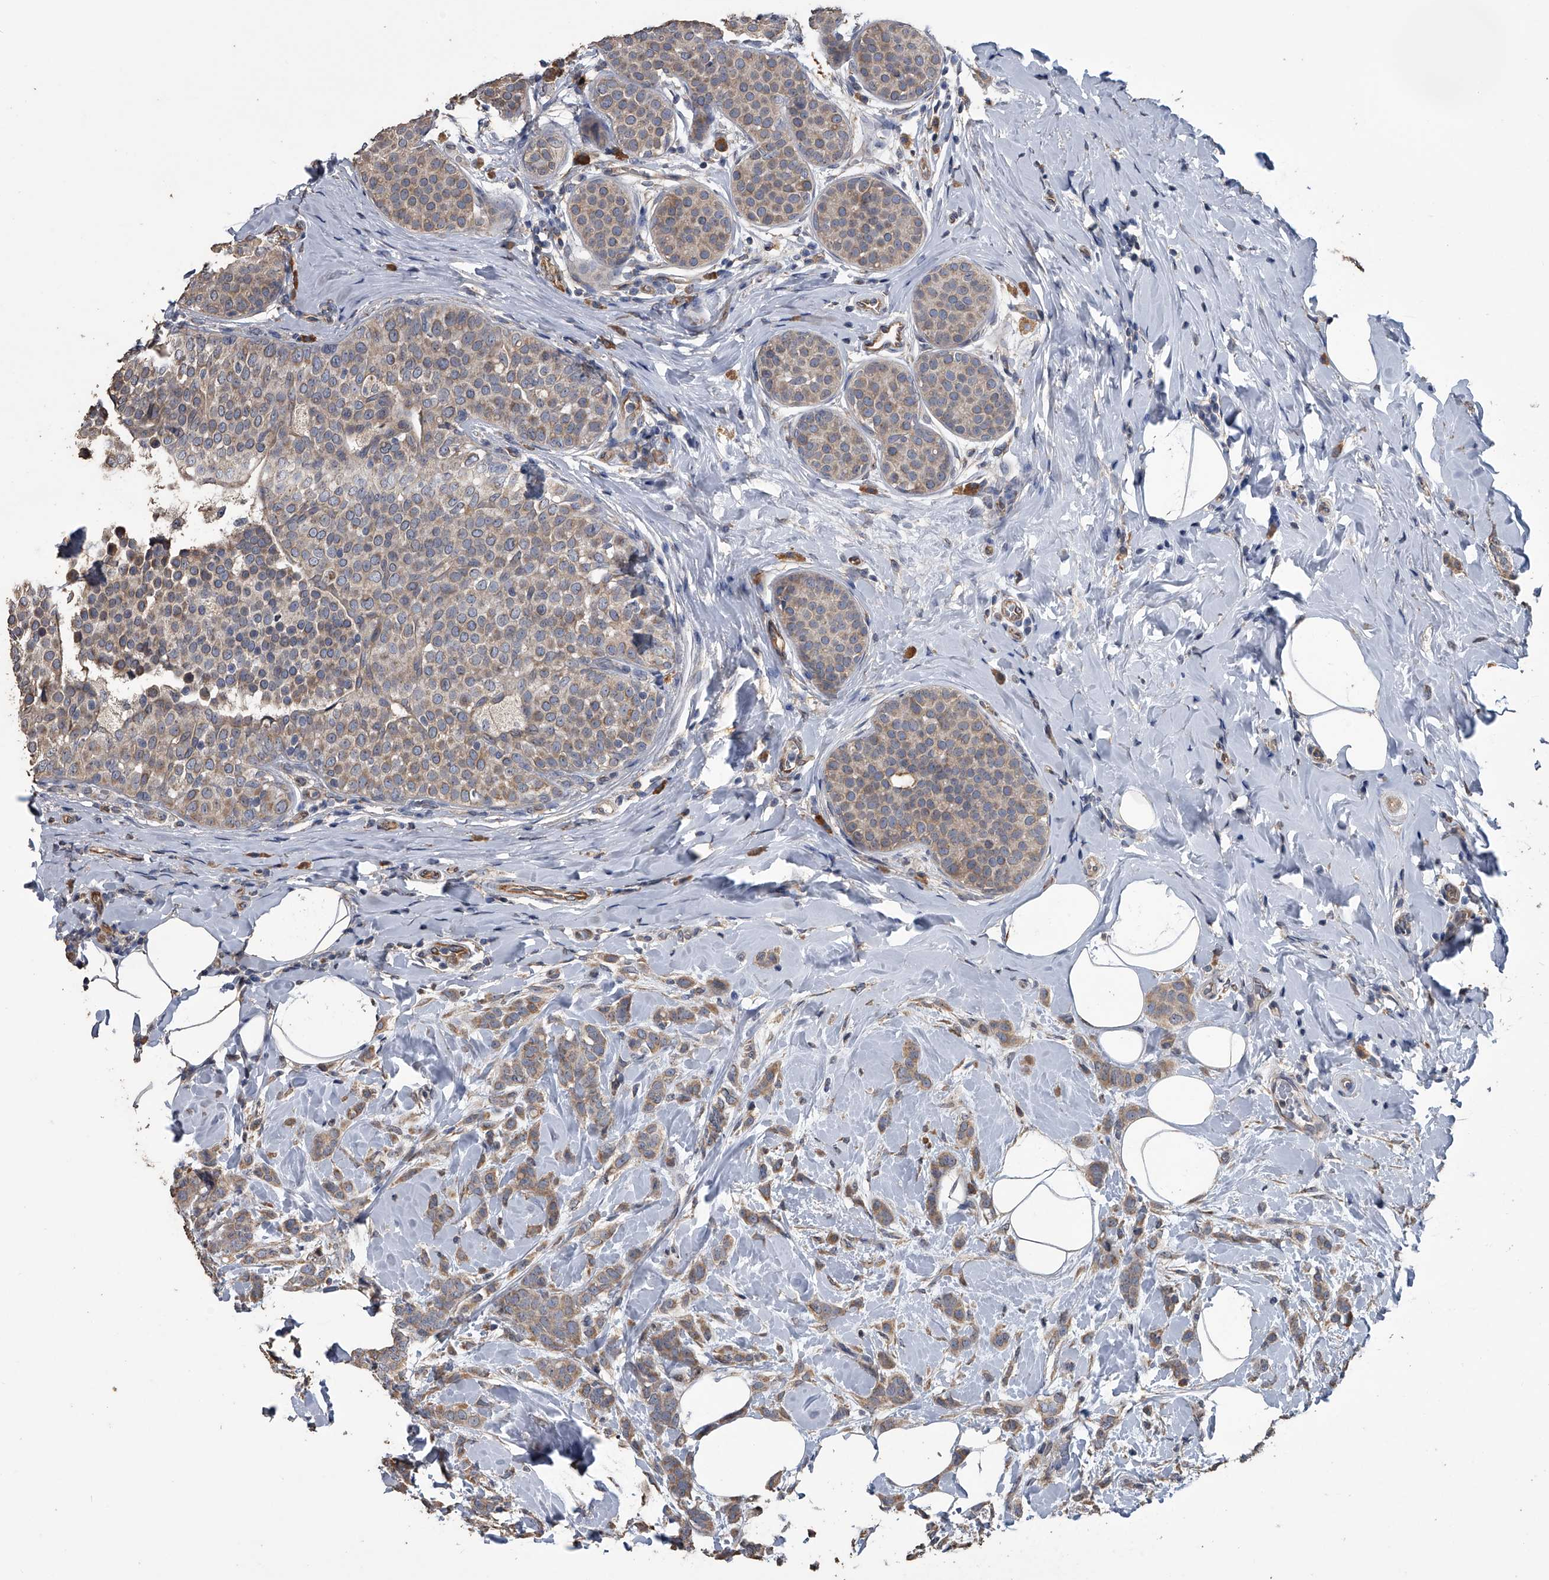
{"staining": {"intensity": "moderate", "quantity": ">75%", "location": "cytoplasmic/membranous"}, "tissue": "breast cancer", "cell_type": "Tumor cells", "image_type": "cancer", "snomed": [{"axis": "morphology", "description": "Lobular carcinoma, in situ"}, {"axis": "morphology", "description": "Lobular carcinoma"}, {"axis": "topography", "description": "Breast"}], "caption": "Immunohistochemical staining of human breast cancer (lobular carcinoma) shows medium levels of moderate cytoplasmic/membranous protein positivity in approximately >75% of tumor cells. (DAB = brown stain, brightfield microscopy at high magnification).", "gene": "PCLO", "patient": {"sex": "female", "age": 41}}